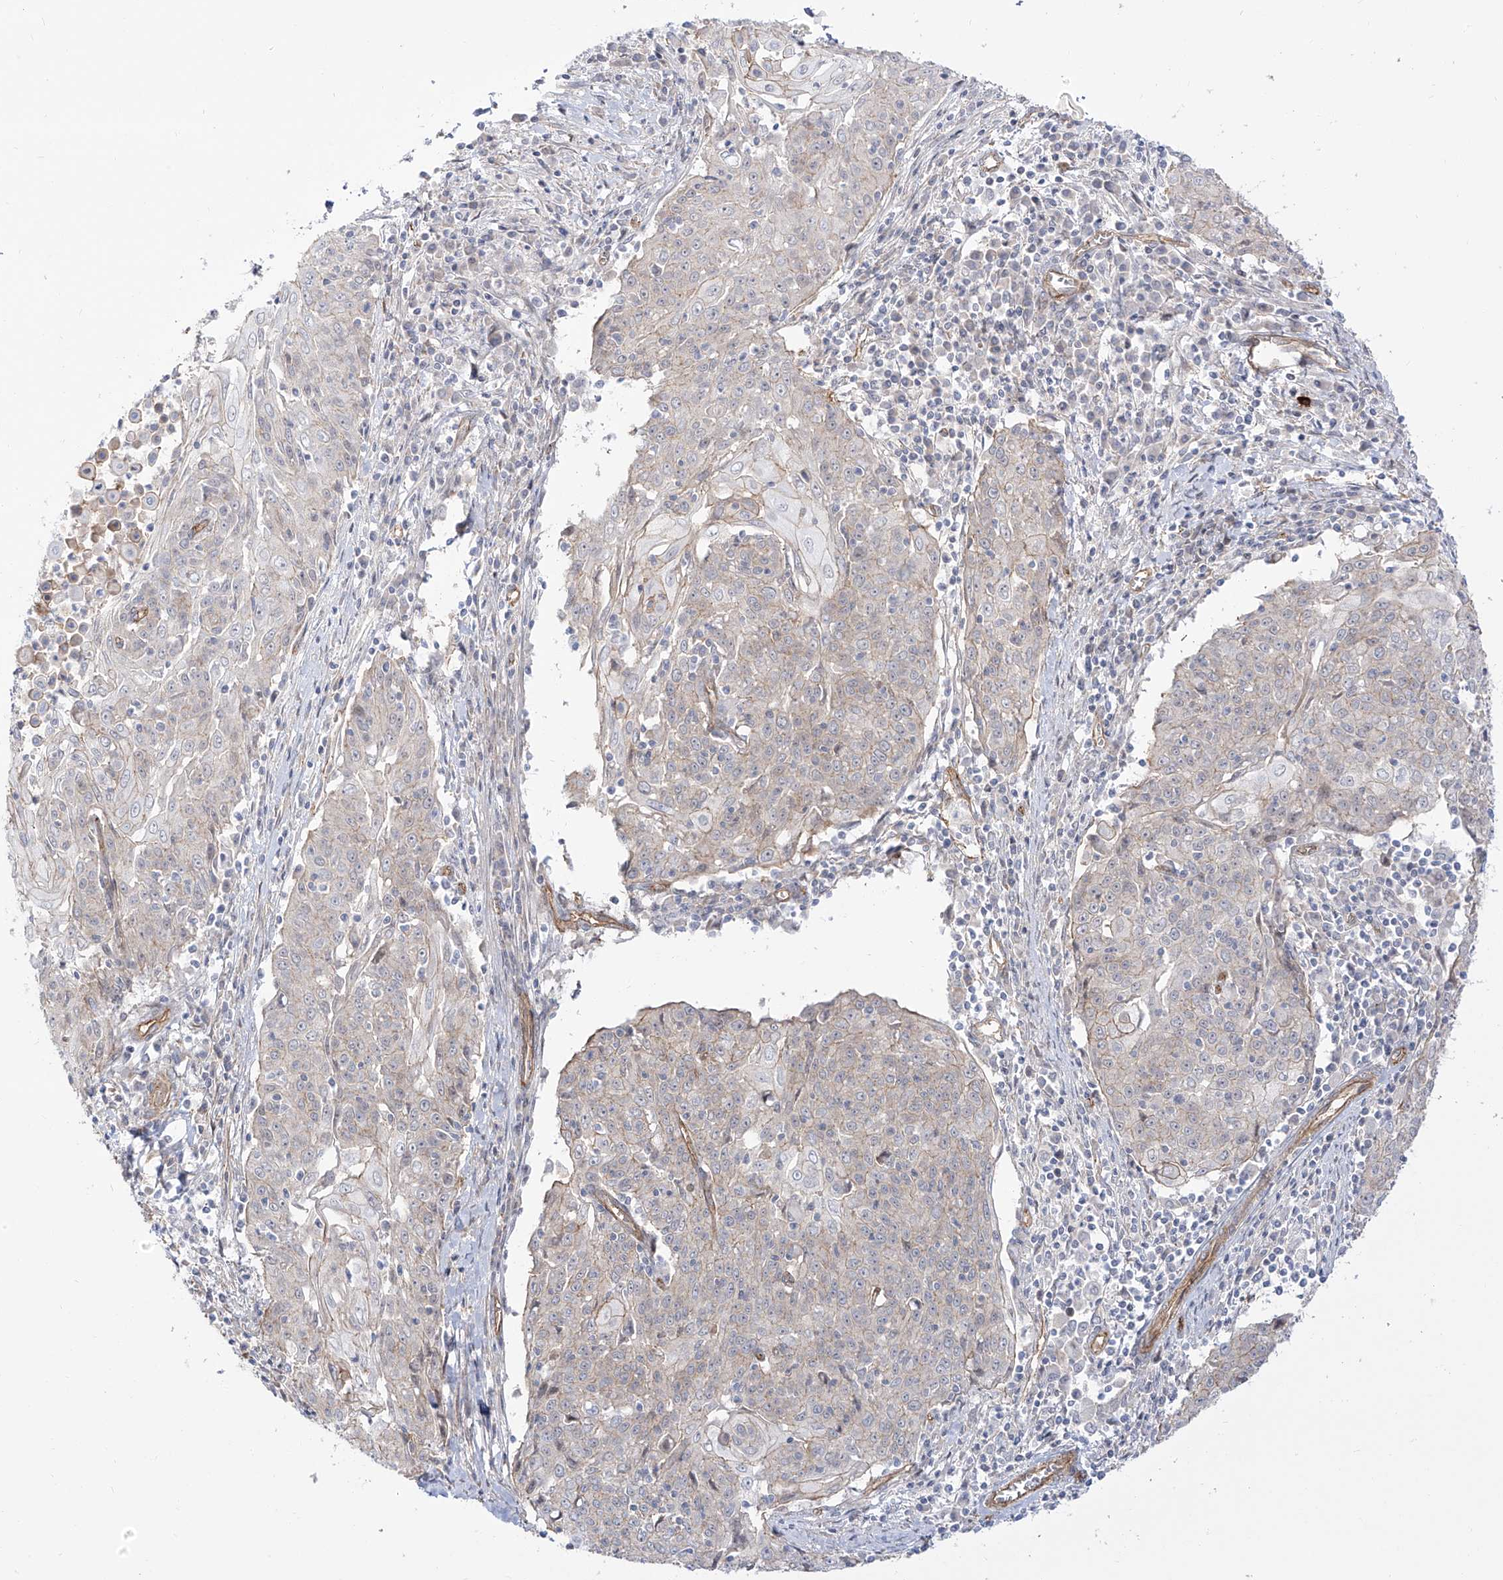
{"staining": {"intensity": "weak", "quantity": "<25%", "location": "cytoplasmic/membranous"}, "tissue": "cervical cancer", "cell_type": "Tumor cells", "image_type": "cancer", "snomed": [{"axis": "morphology", "description": "Squamous cell carcinoma, NOS"}, {"axis": "topography", "description": "Cervix"}], "caption": "Tumor cells show no significant positivity in cervical cancer (squamous cell carcinoma). Nuclei are stained in blue.", "gene": "ZNF180", "patient": {"sex": "female", "age": 48}}